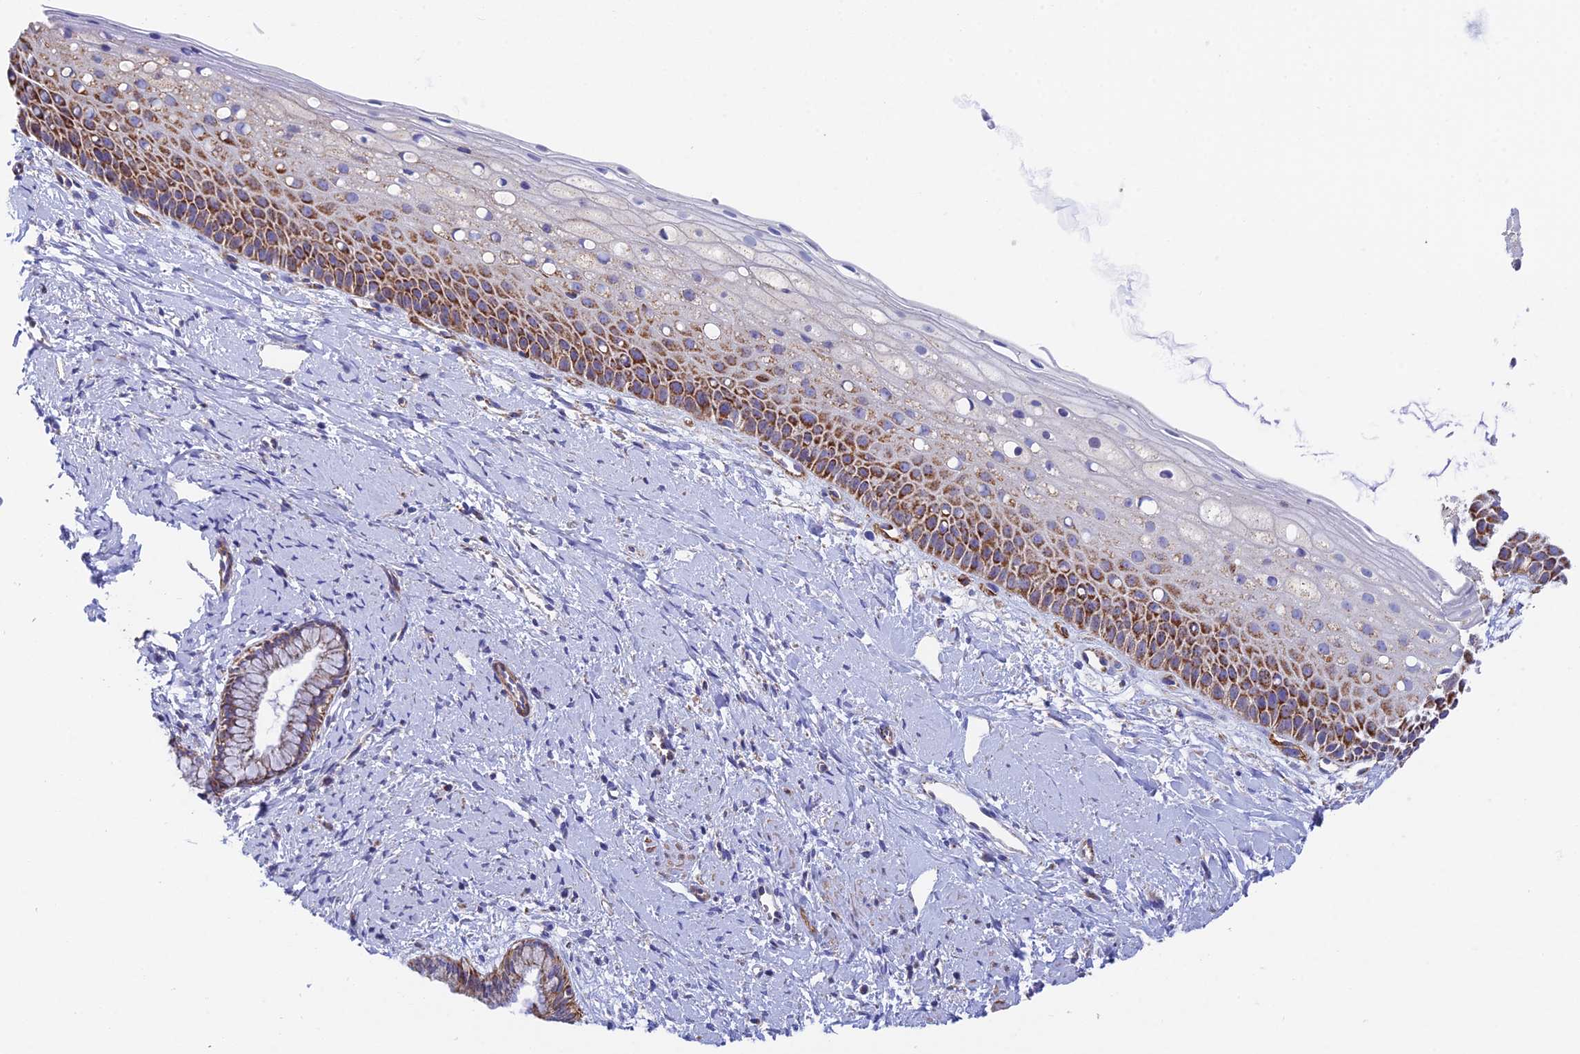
{"staining": {"intensity": "moderate", "quantity": ">75%", "location": "cytoplasmic/membranous"}, "tissue": "cervix", "cell_type": "Glandular cells", "image_type": "normal", "snomed": [{"axis": "morphology", "description": "Normal tissue, NOS"}, {"axis": "topography", "description": "Cervix"}], "caption": "This is a histology image of immunohistochemistry (IHC) staining of unremarkable cervix, which shows moderate staining in the cytoplasmic/membranous of glandular cells.", "gene": "CSPG4", "patient": {"sex": "female", "age": 57}}